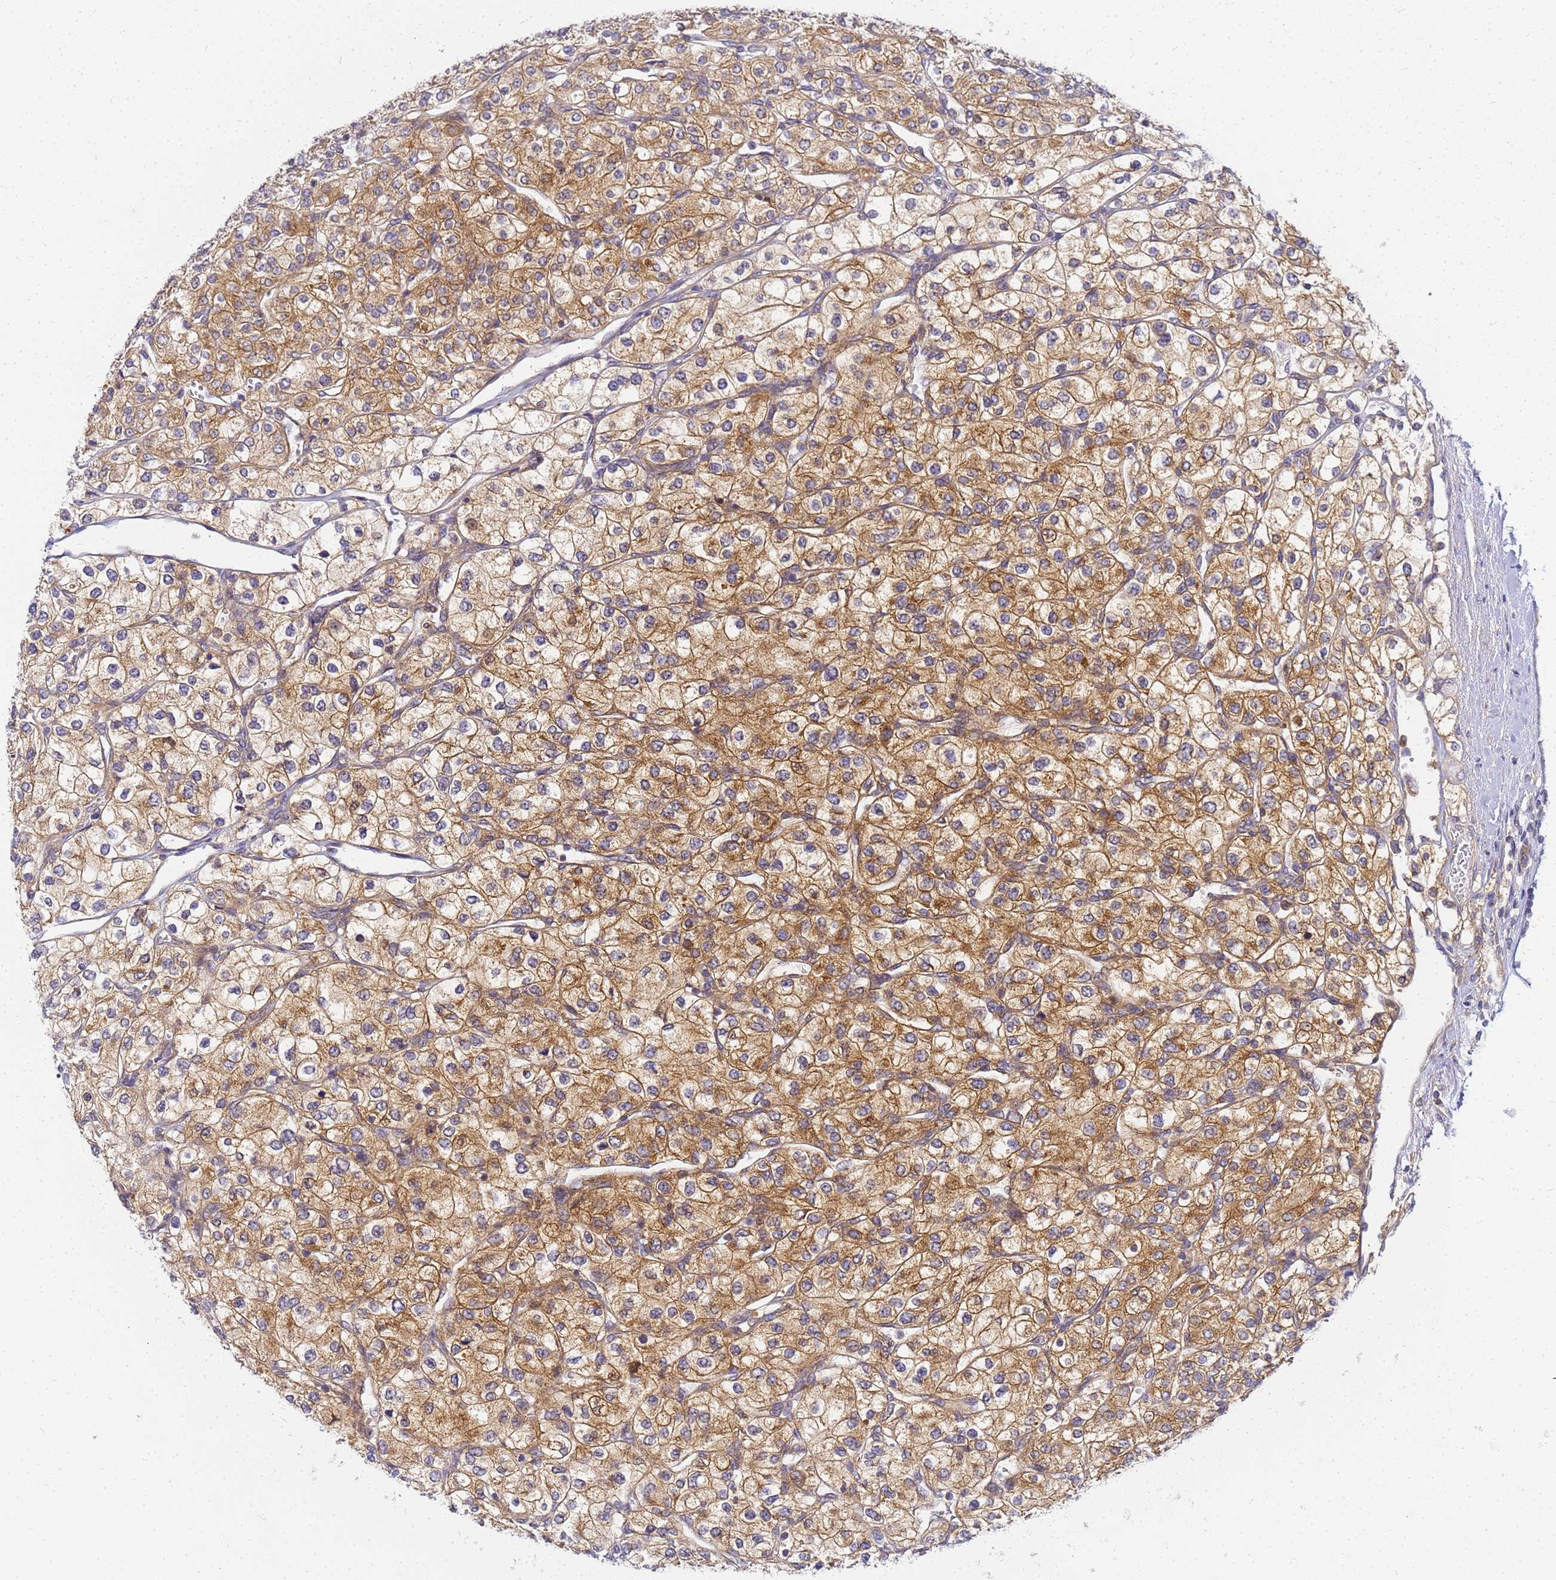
{"staining": {"intensity": "moderate", "quantity": "25%-75%", "location": "cytoplasmic/membranous"}, "tissue": "renal cancer", "cell_type": "Tumor cells", "image_type": "cancer", "snomed": [{"axis": "morphology", "description": "Adenocarcinoma, NOS"}, {"axis": "topography", "description": "Kidney"}], "caption": "The photomicrograph reveals a brown stain indicating the presence of a protein in the cytoplasmic/membranous of tumor cells in renal cancer.", "gene": "CHM", "patient": {"sex": "male", "age": 80}}